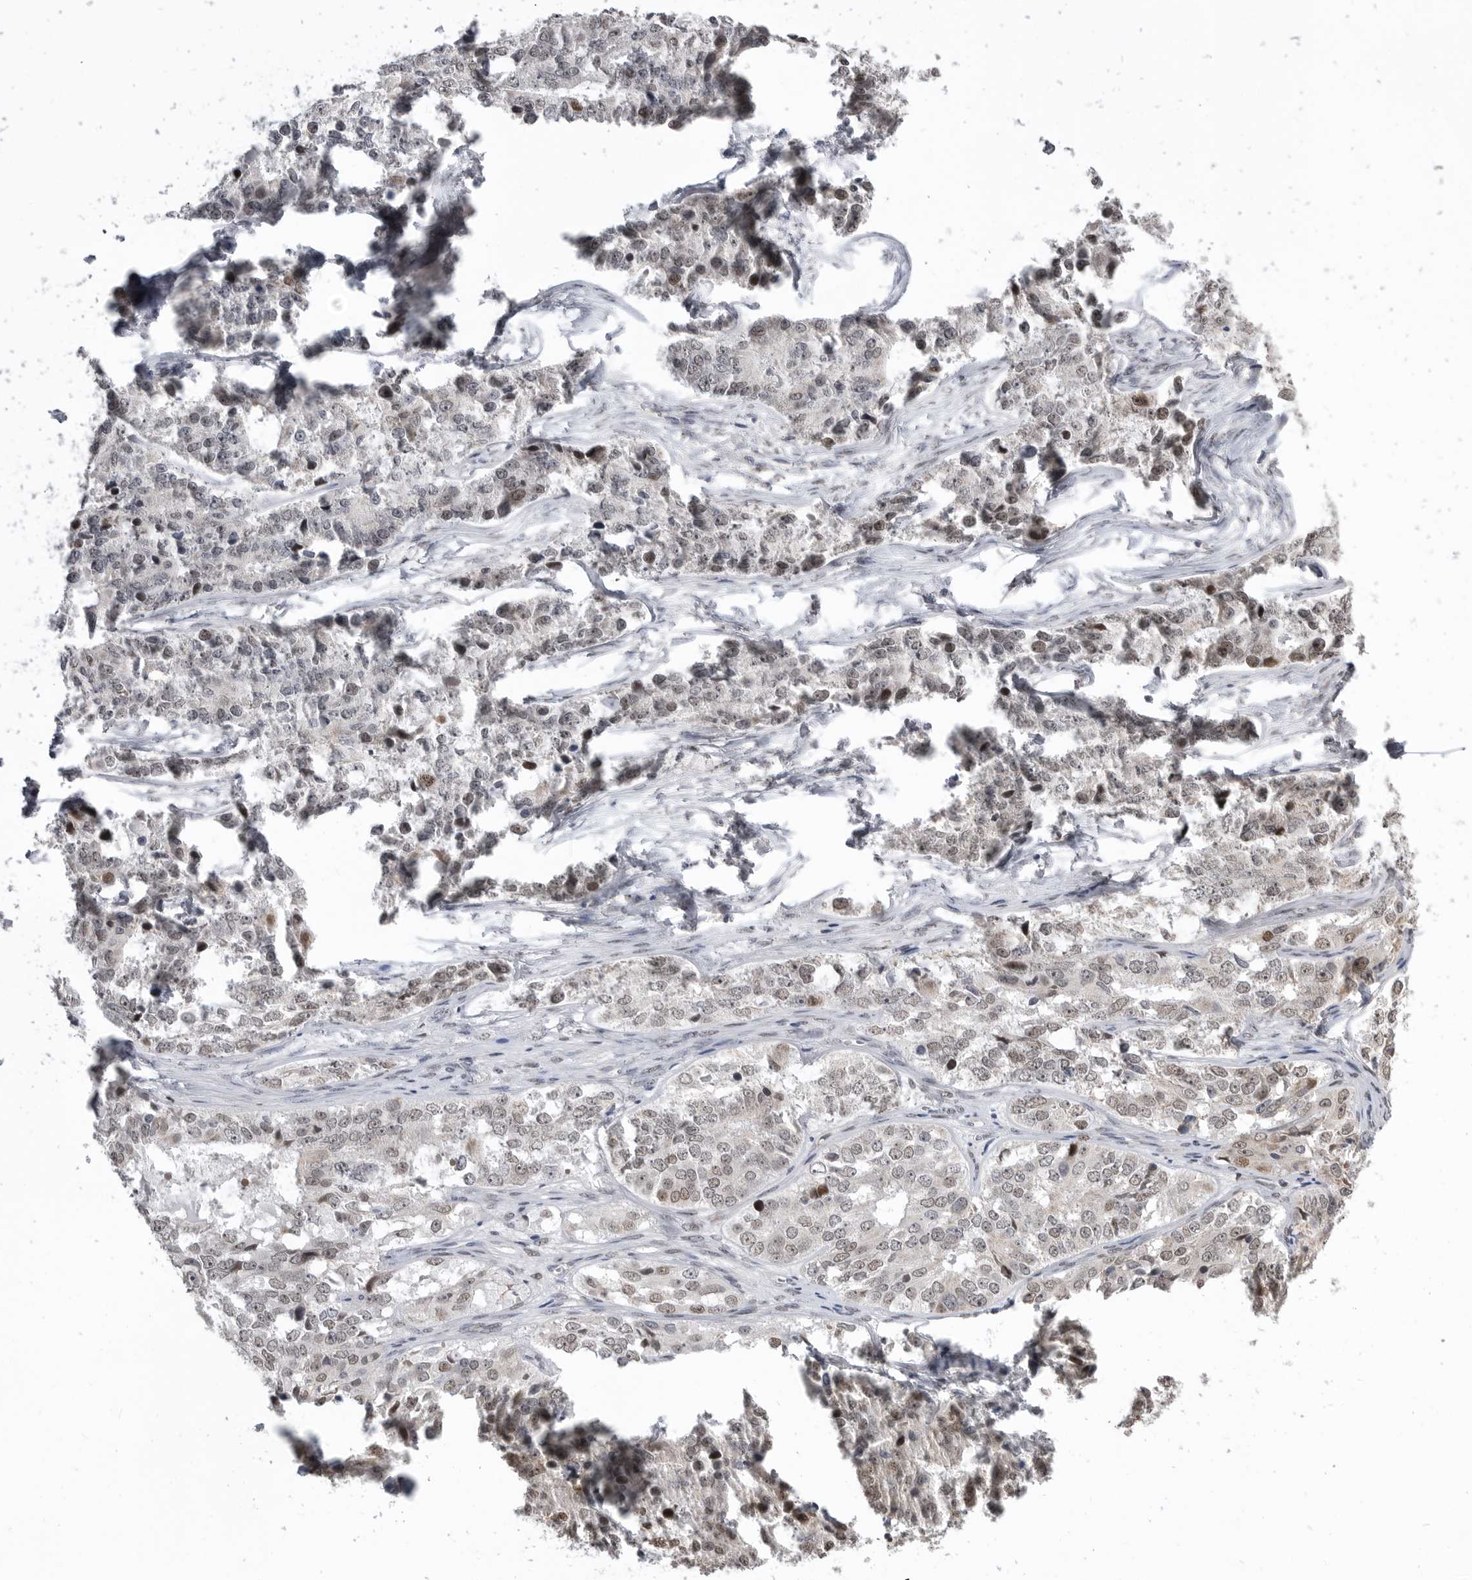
{"staining": {"intensity": "moderate", "quantity": "<25%", "location": "nuclear"}, "tissue": "ovarian cancer", "cell_type": "Tumor cells", "image_type": "cancer", "snomed": [{"axis": "morphology", "description": "Carcinoma, endometroid"}, {"axis": "topography", "description": "Ovary"}], "caption": "Protein analysis of ovarian cancer (endometroid carcinoma) tissue demonstrates moderate nuclear positivity in approximately <25% of tumor cells.", "gene": "SMARCC1", "patient": {"sex": "female", "age": 51}}